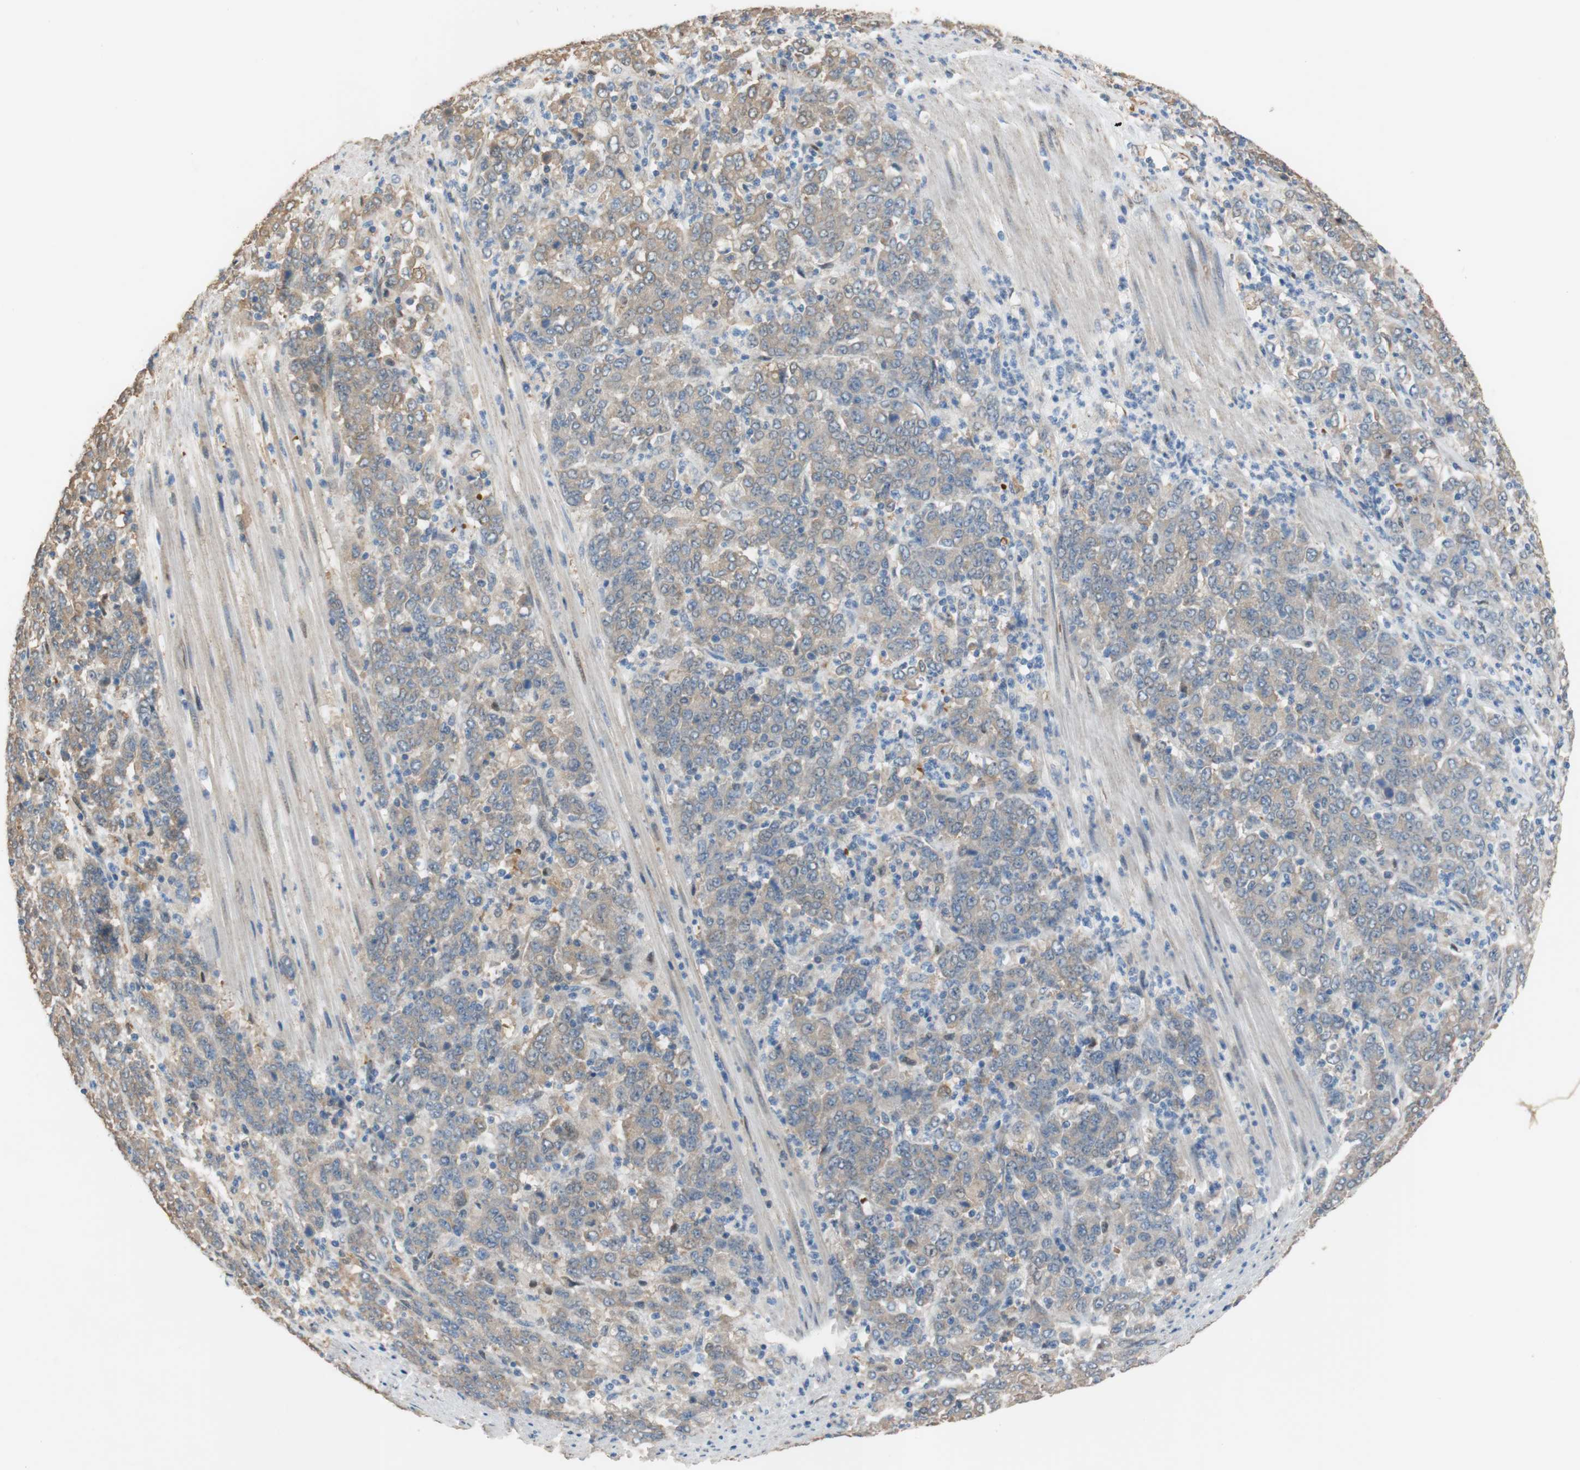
{"staining": {"intensity": "moderate", "quantity": ">75%", "location": "cytoplasmic/membranous"}, "tissue": "stomach cancer", "cell_type": "Tumor cells", "image_type": "cancer", "snomed": [{"axis": "morphology", "description": "Adenocarcinoma, NOS"}, {"axis": "topography", "description": "Stomach, lower"}], "caption": "About >75% of tumor cells in human stomach cancer show moderate cytoplasmic/membranous protein positivity as visualized by brown immunohistochemical staining.", "gene": "ALDH1A2", "patient": {"sex": "female", "age": 71}}